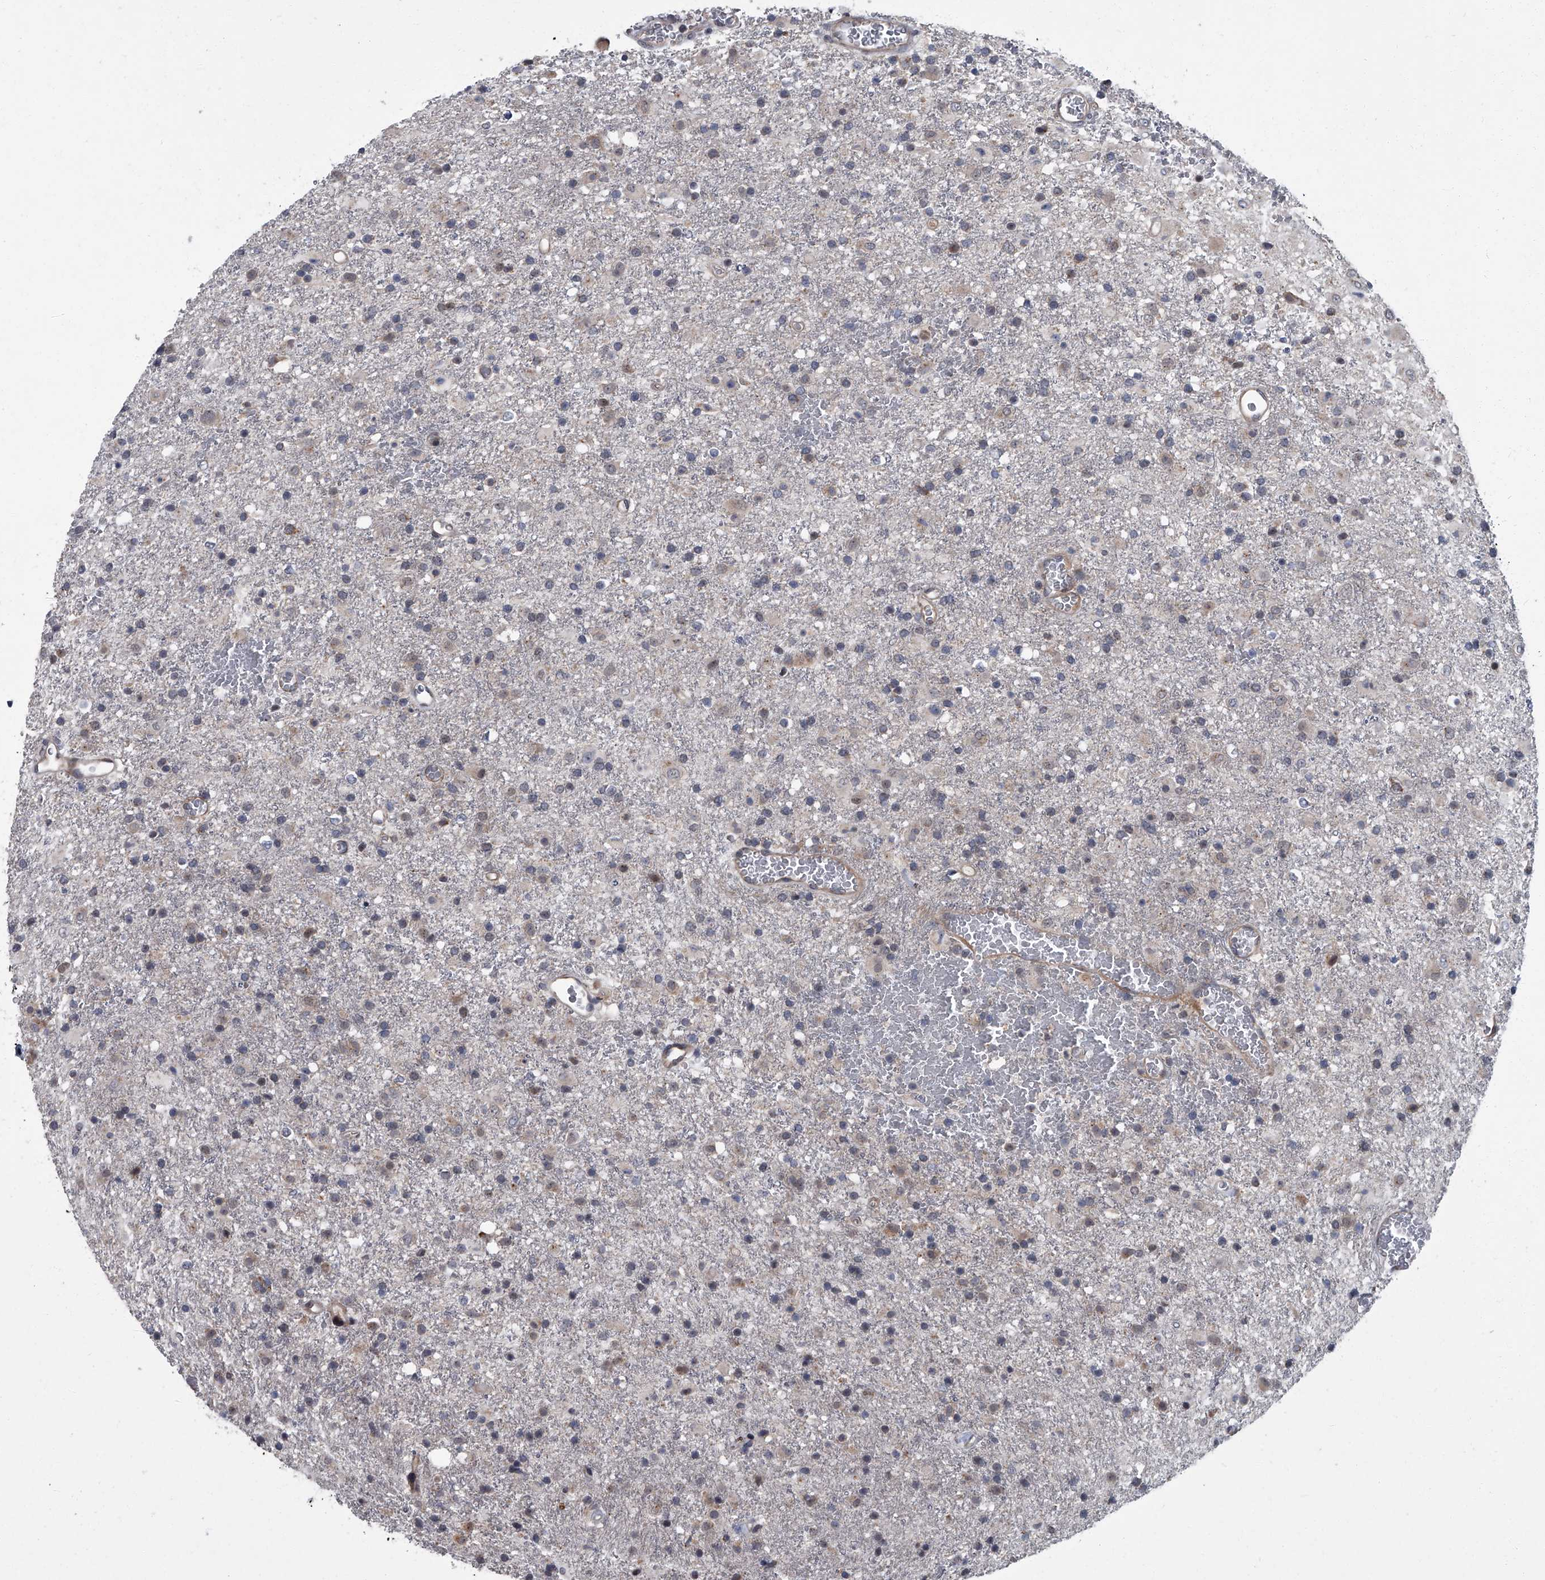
{"staining": {"intensity": "negative", "quantity": "none", "location": "none"}, "tissue": "glioma", "cell_type": "Tumor cells", "image_type": "cancer", "snomed": [{"axis": "morphology", "description": "Glioma, malignant, Low grade"}, {"axis": "topography", "description": "Brain"}], "caption": "Human malignant low-grade glioma stained for a protein using immunohistochemistry reveals no positivity in tumor cells.", "gene": "ZNF274", "patient": {"sex": "male", "age": 65}}